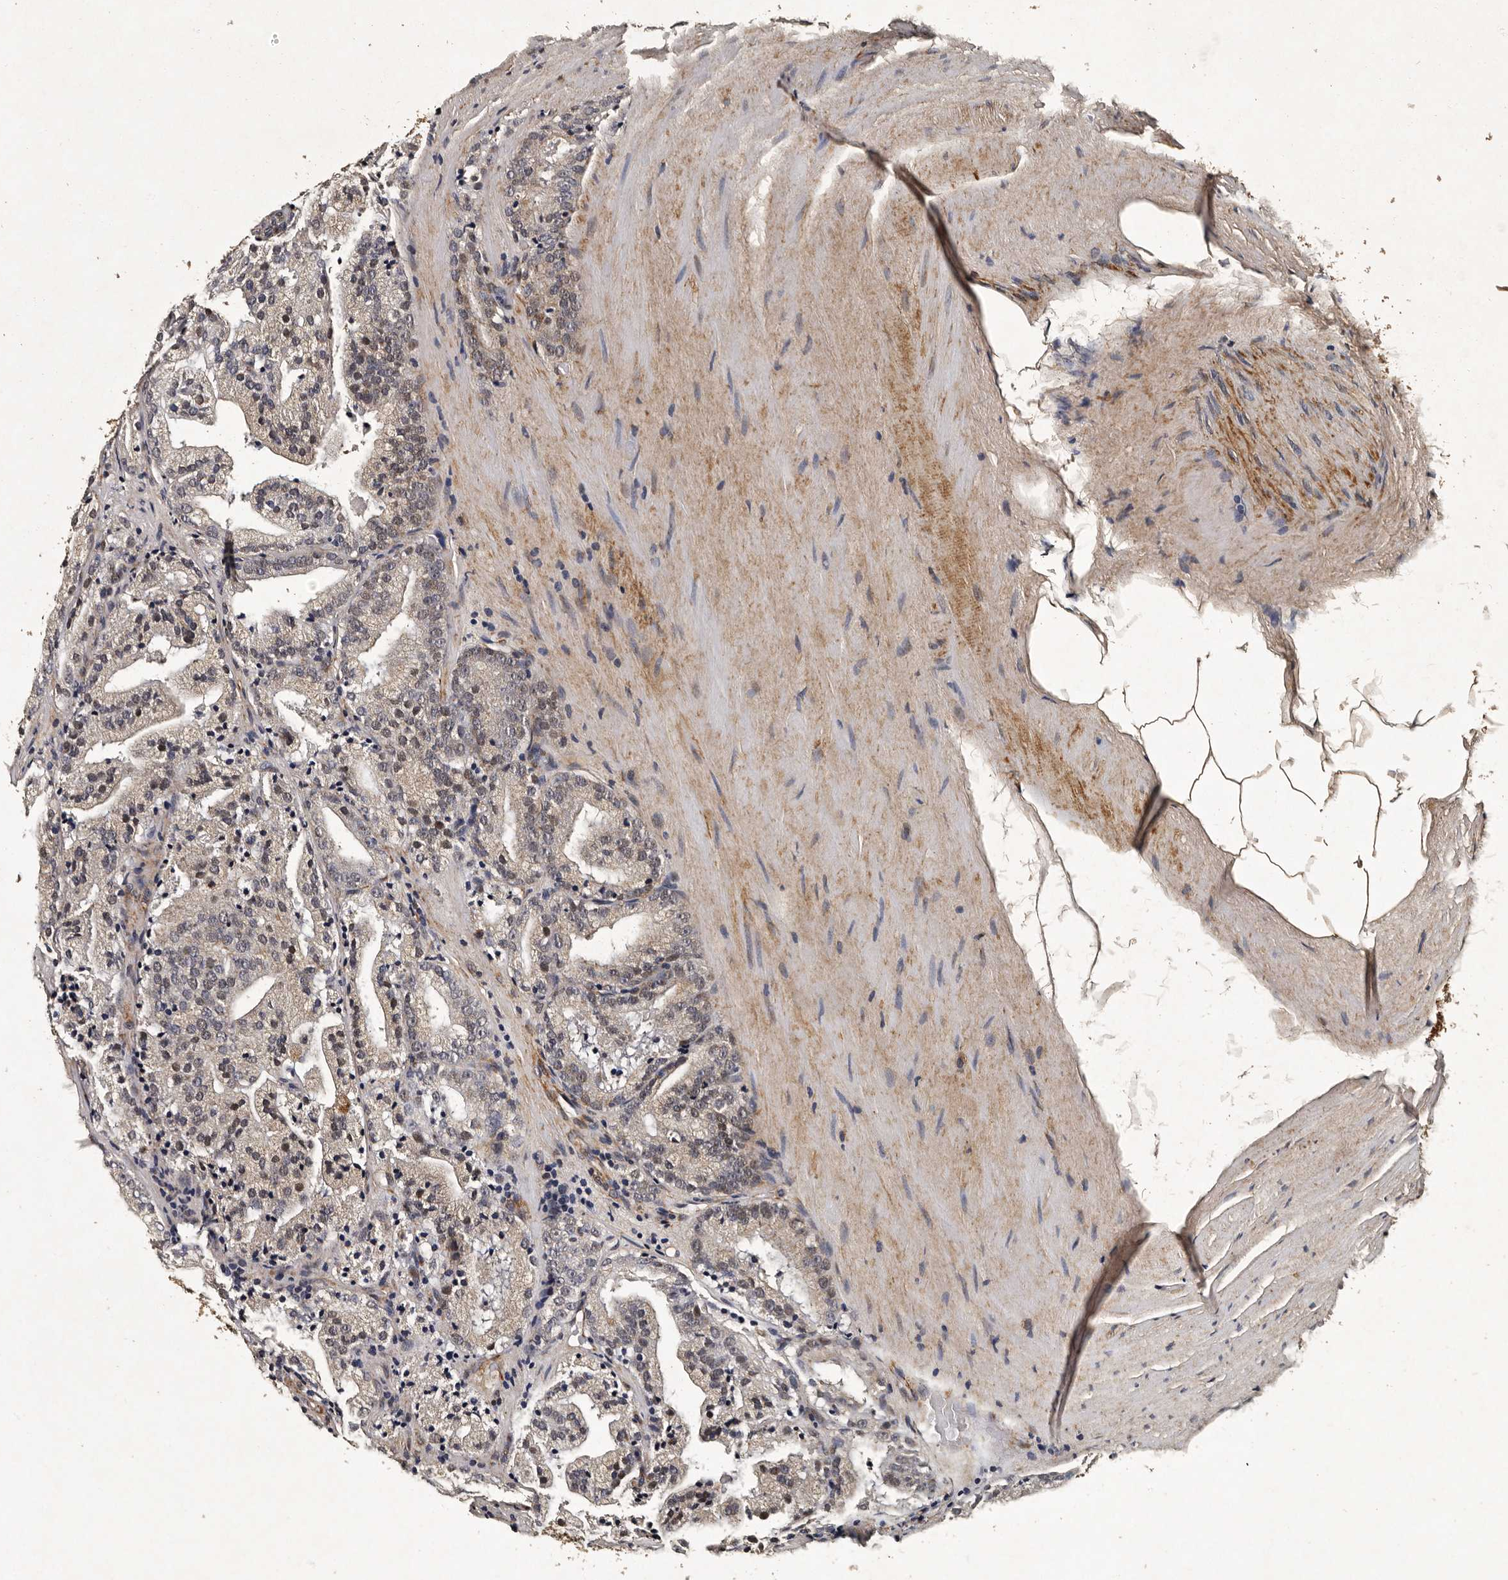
{"staining": {"intensity": "weak", "quantity": "<25%", "location": "nuclear"}, "tissue": "prostate cancer", "cell_type": "Tumor cells", "image_type": "cancer", "snomed": [{"axis": "morphology", "description": "Adenocarcinoma, High grade"}, {"axis": "topography", "description": "Prostate"}], "caption": "Prostate high-grade adenocarcinoma stained for a protein using immunohistochemistry (IHC) demonstrates no staining tumor cells.", "gene": "CPNE3", "patient": {"sex": "male", "age": 57}}